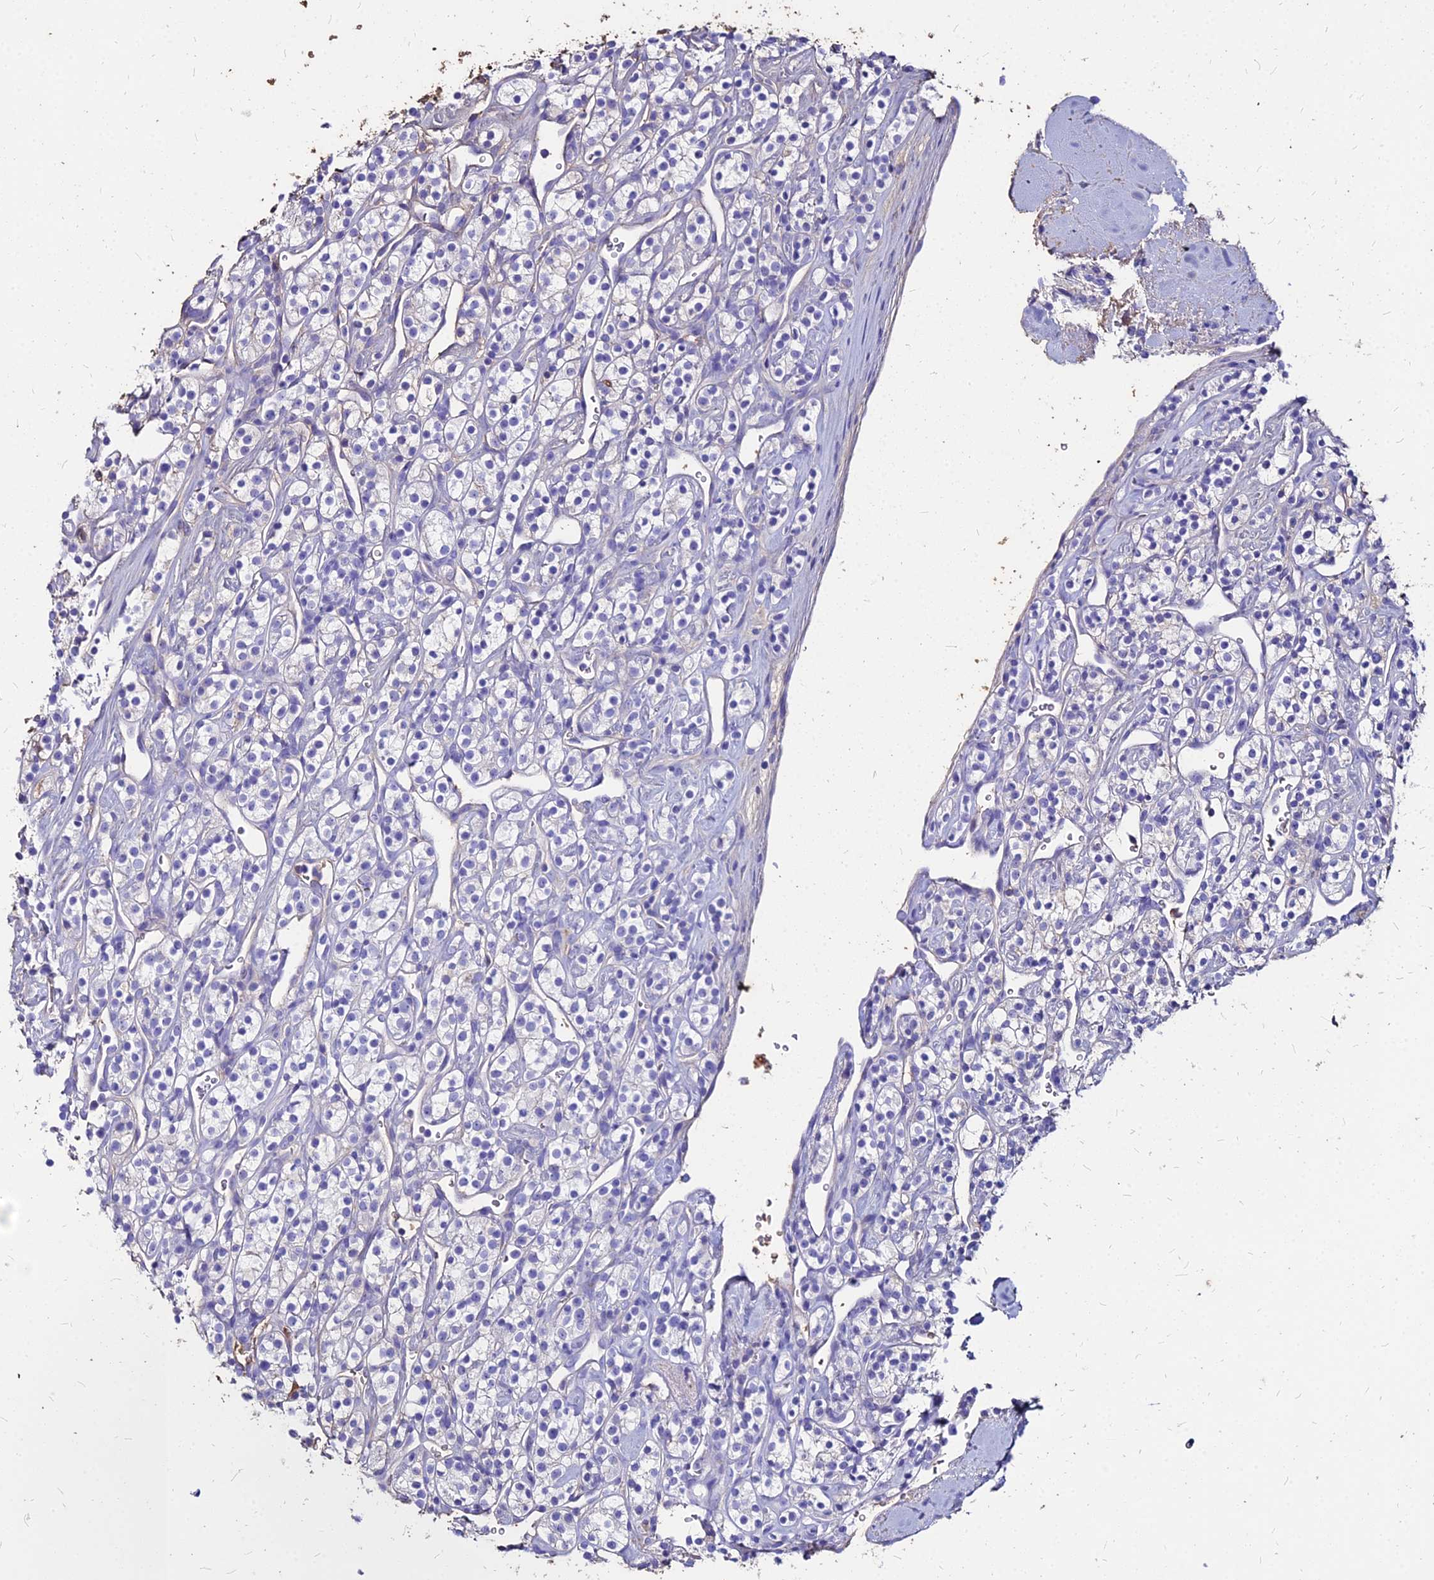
{"staining": {"intensity": "negative", "quantity": "none", "location": "none"}, "tissue": "renal cancer", "cell_type": "Tumor cells", "image_type": "cancer", "snomed": [{"axis": "morphology", "description": "Adenocarcinoma, NOS"}, {"axis": "topography", "description": "Kidney"}], "caption": "Tumor cells show no significant protein staining in renal cancer (adenocarcinoma). (Immunohistochemistry, brightfield microscopy, high magnification).", "gene": "NME5", "patient": {"sex": "male", "age": 77}}